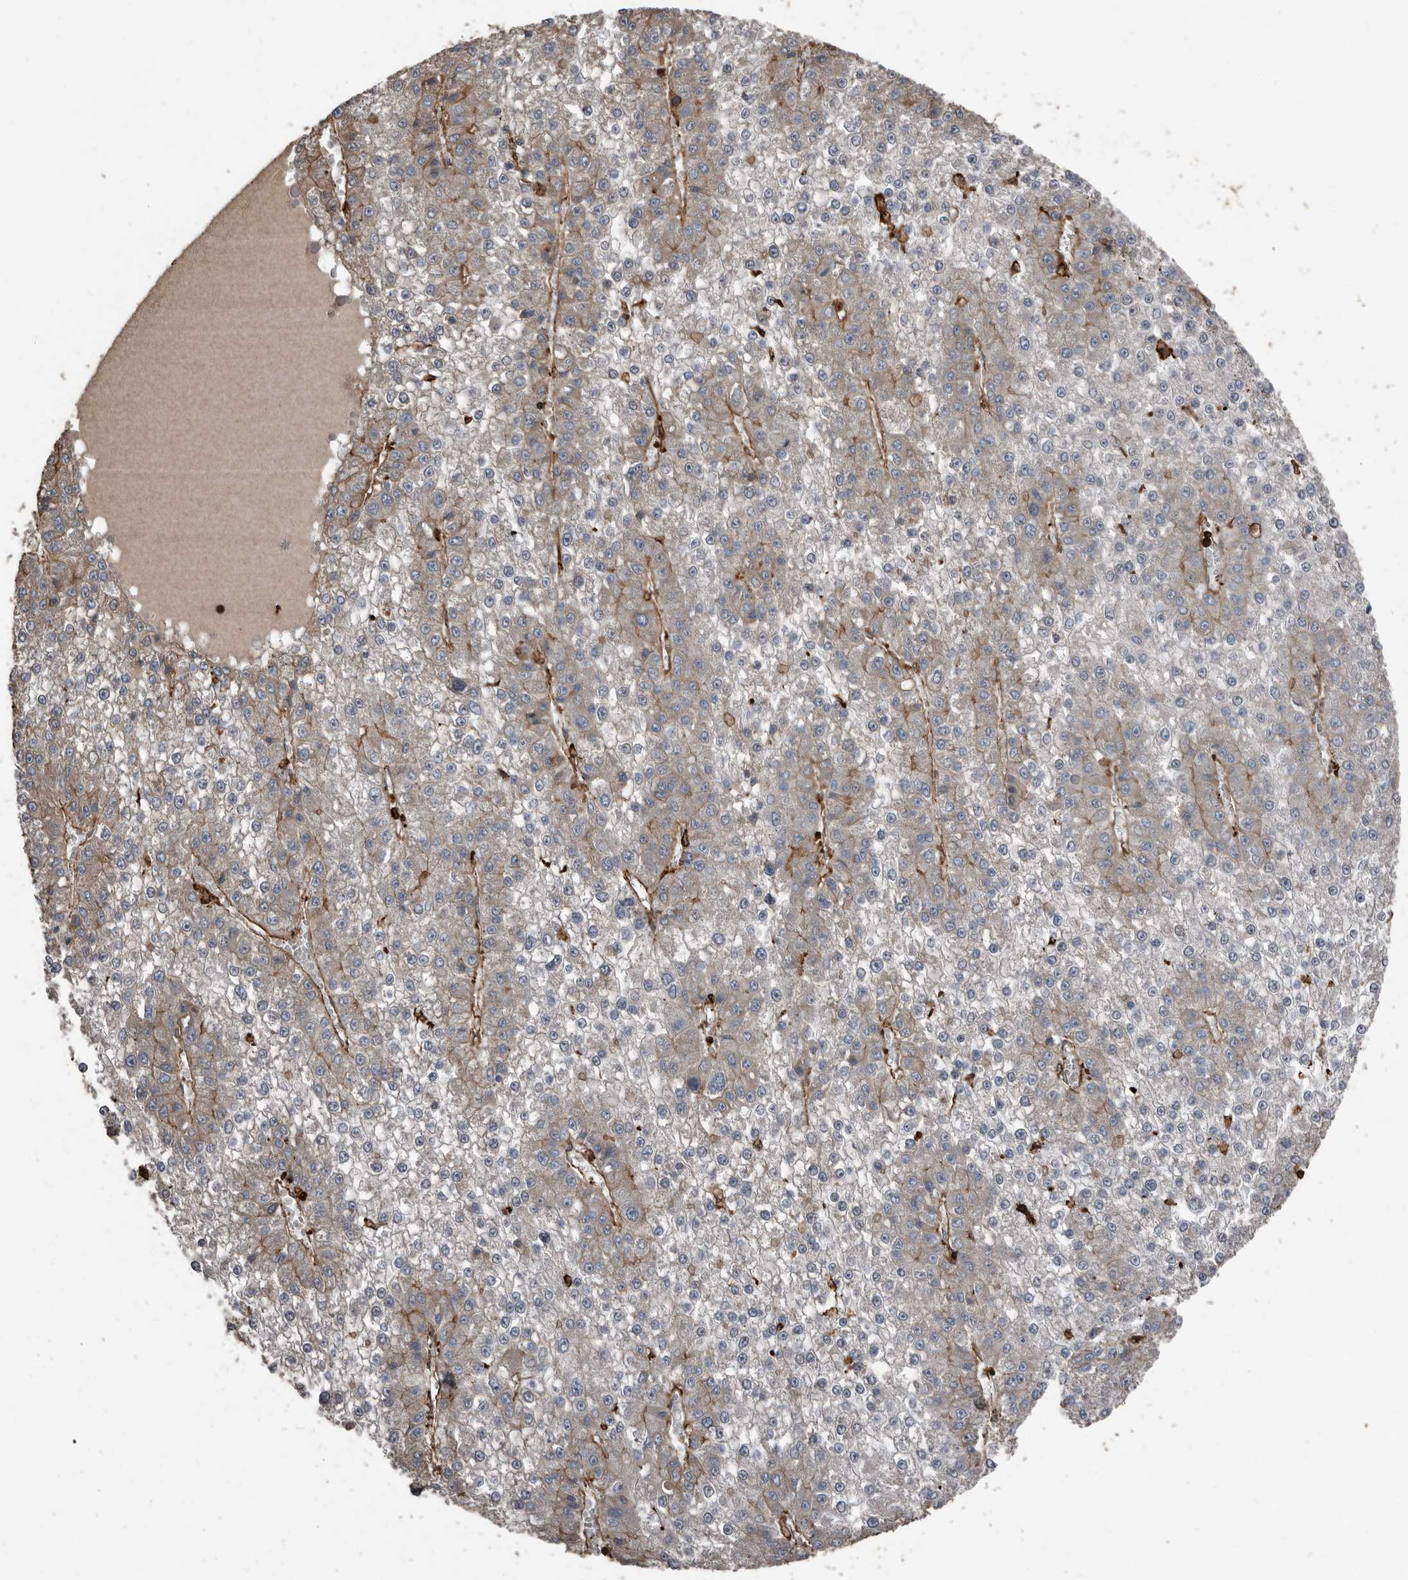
{"staining": {"intensity": "moderate", "quantity": "<25%", "location": "cytoplasmic/membranous"}, "tissue": "liver cancer", "cell_type": "Tumor cells", "image_type": "cancer", "snomed": [{"axis": "morphology", "description": "Carcinoma, Hepatocellular, NOS"}, {"axis": "topography", "description": "Liver"}], "caption": "Liver cancer was stained to show a protein in brown. There is low levels of moderate cytoplasmic/membranous expression in approximately <25% of tumor cells. Immunohistochemistry (ihc) stains the protein of interest in brown and the nuclei are stained blue.", "gene": "DENND6B", "patient": {"sex": "female", "age": 73}}